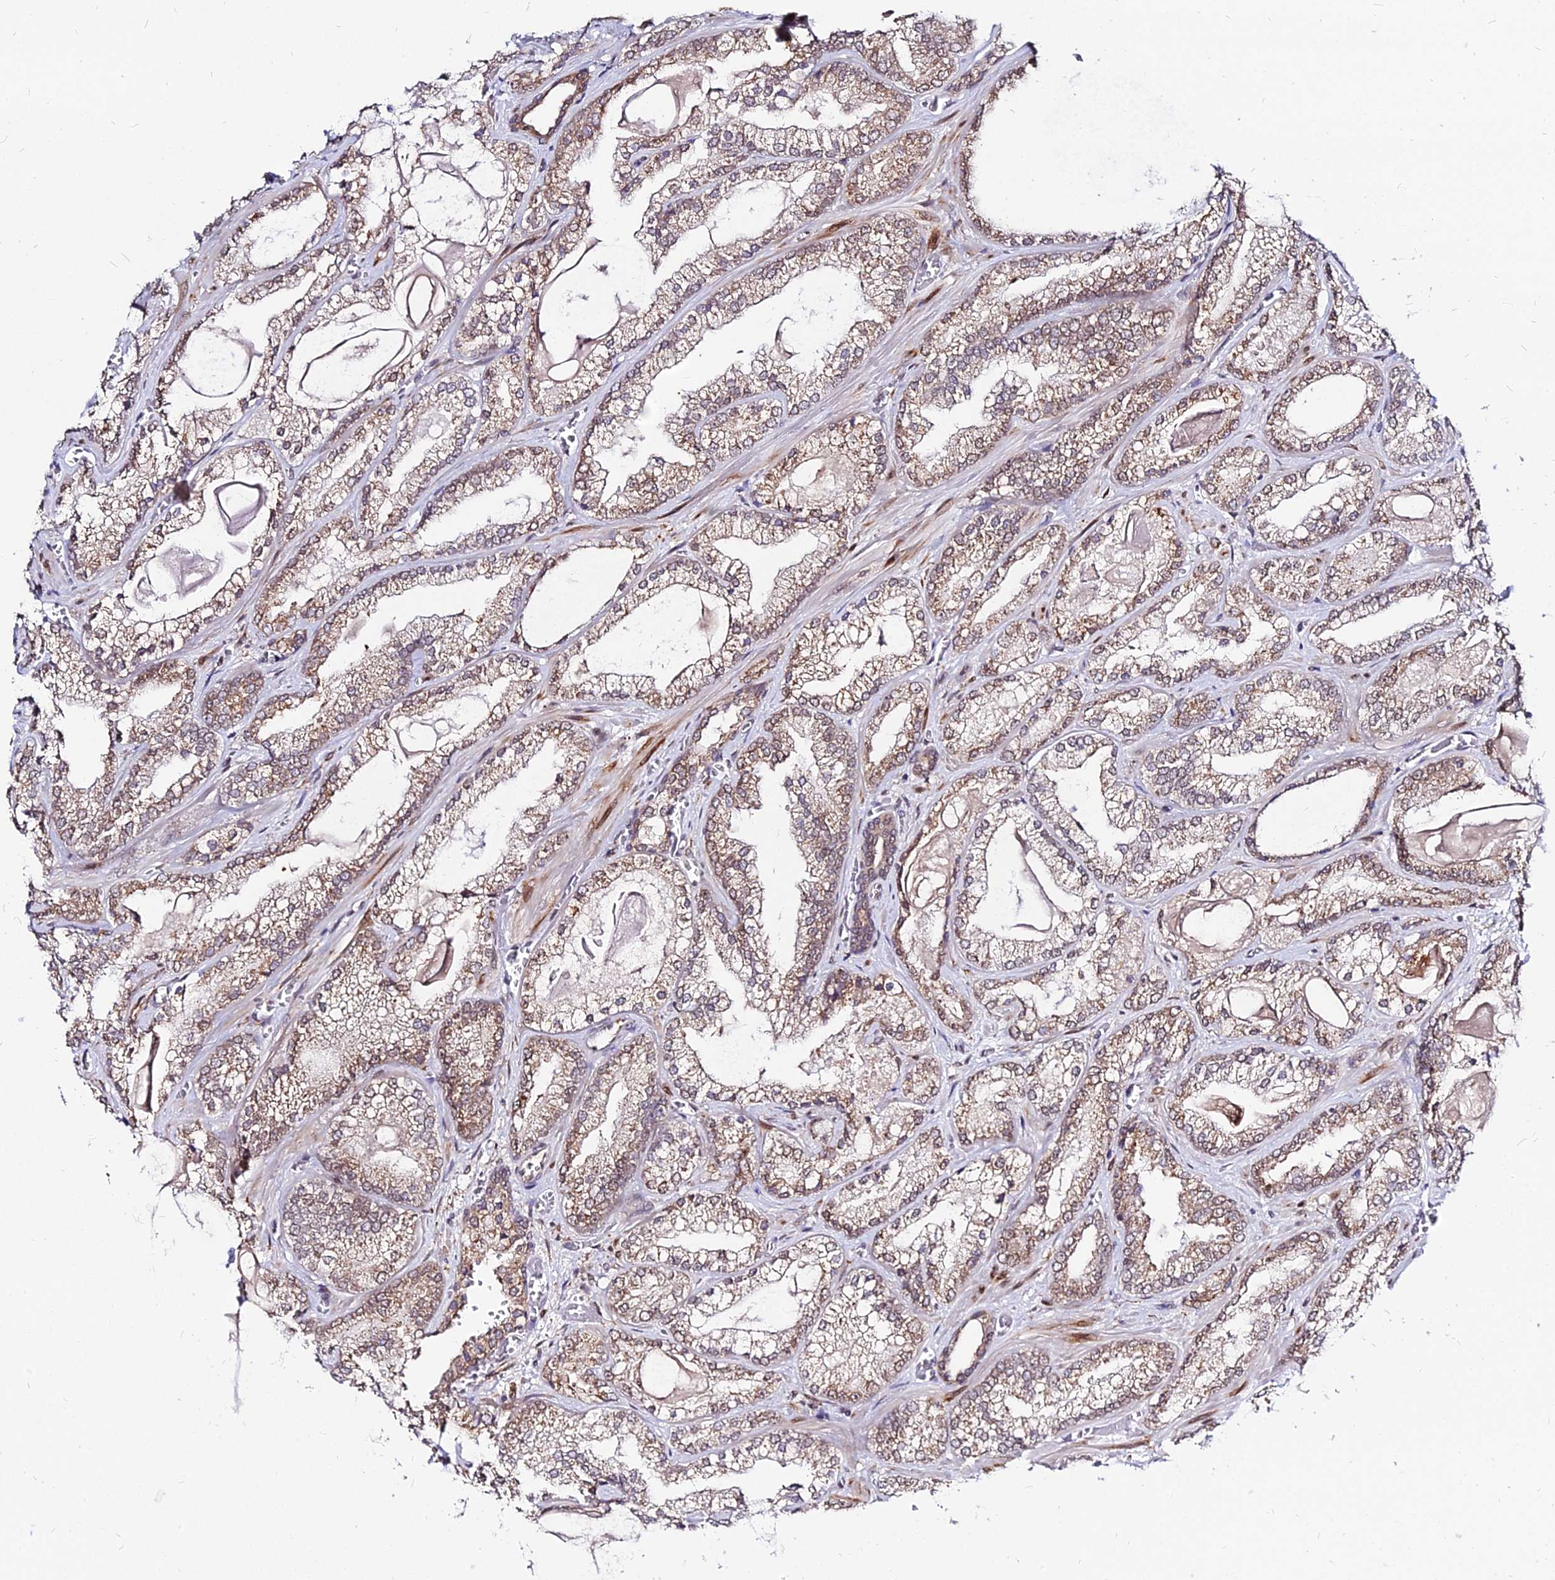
{"staining": {"intensity": "moderate", "quantity": ">75%", "location": "cytoplasmic/membranous"}, "tissue": "prostate cancer", "cell_type": "Tumor cells", "image_type": "cancer", "snomed": [{"axis": "morphology", "description": "Adenocarcinoma, Low grade"}, {"axis": "topography", "description": "Prostate"}], "caption": "Prostate cancer was stained to show a protein in brown. There is medium levels of moderate cytoplasmic/membranous expression in about >75% of tumor cells.", "gene": "RNF121", "patient": {"sex": "male", "age": 57}}